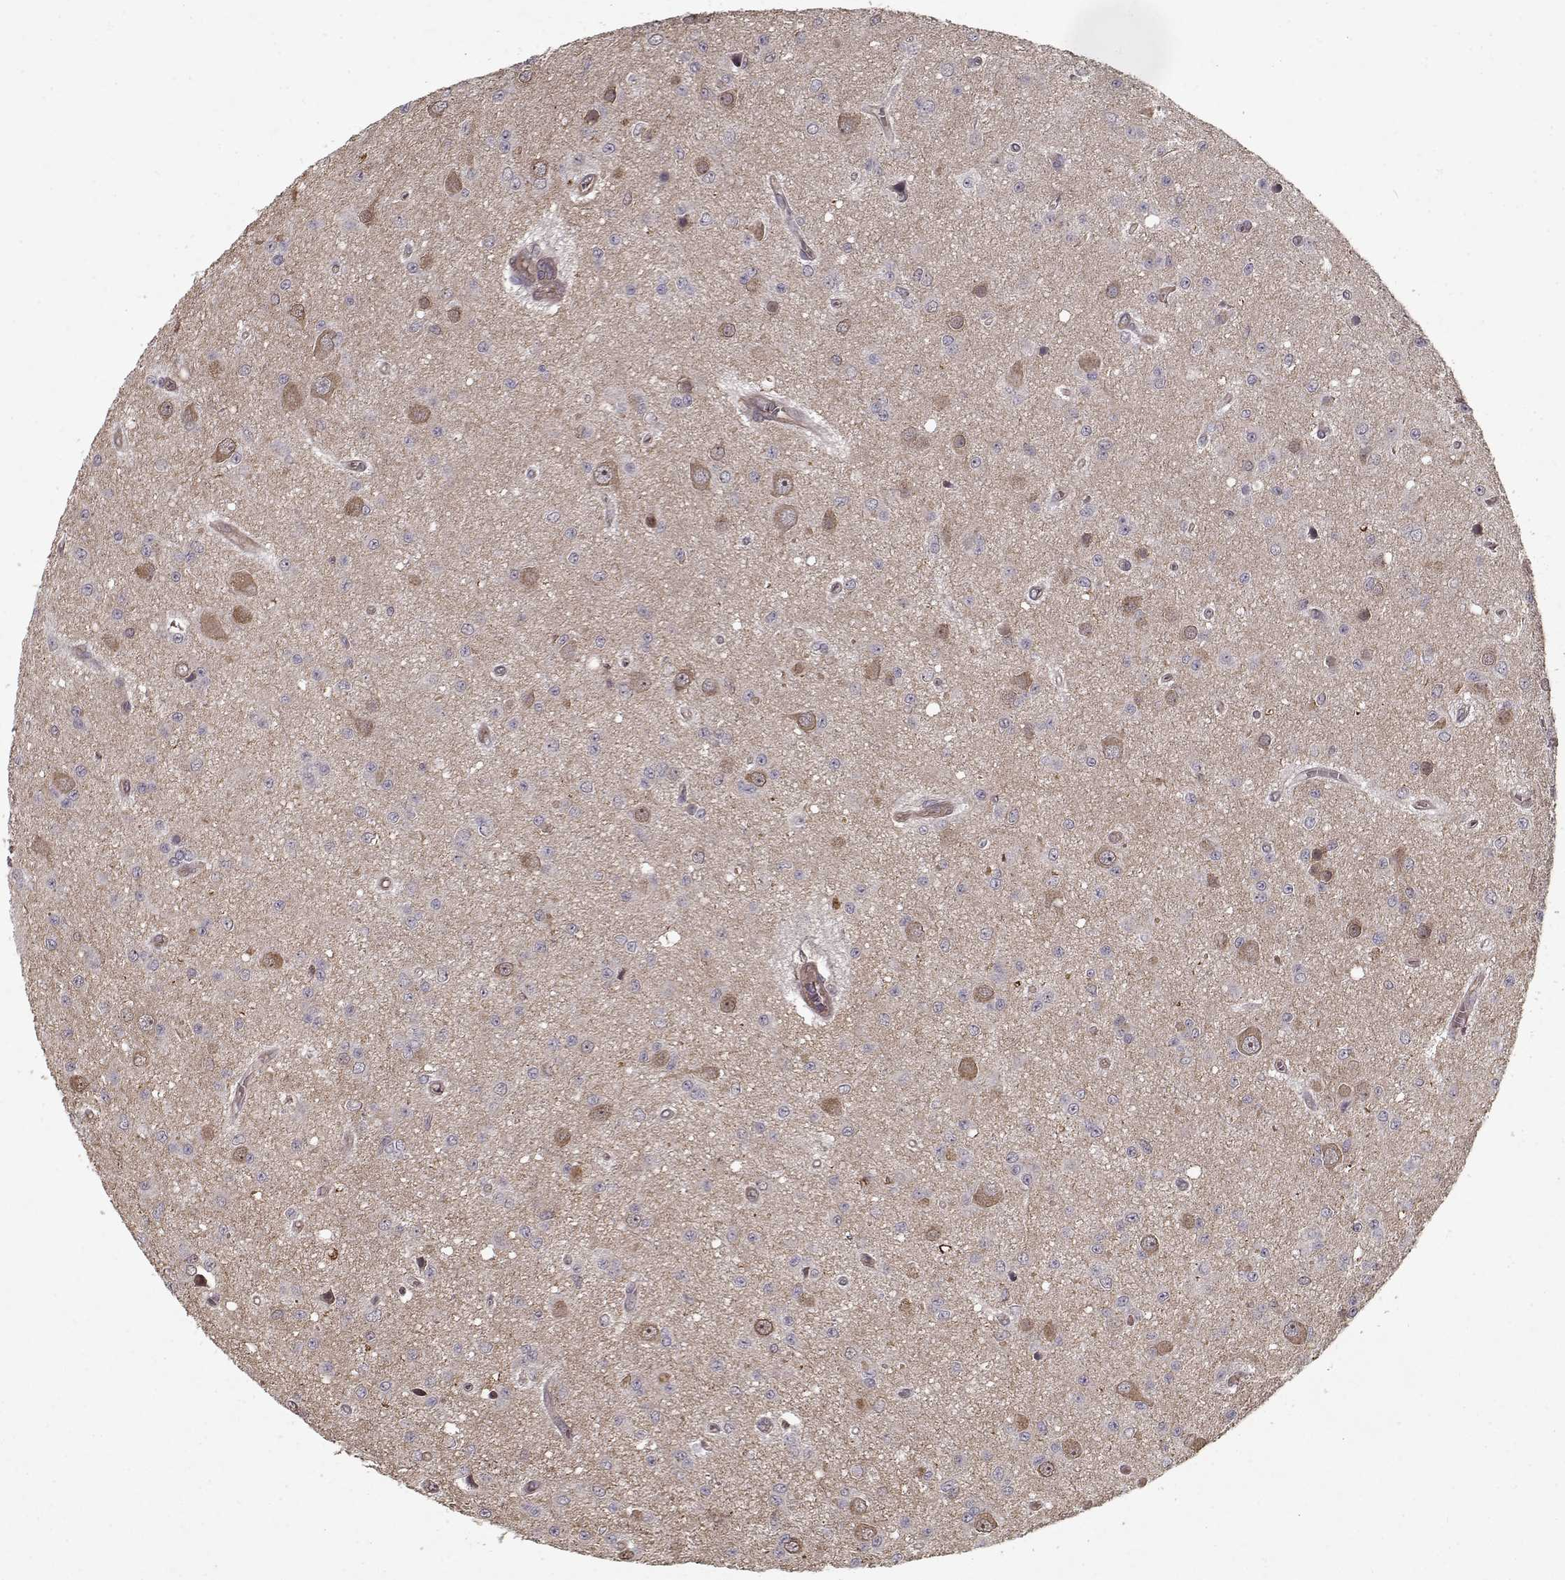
{"staining": {"intensity": "negative", "quantity": "none", "location": "none"}, "tissue": "glioma", "cell_type": "Tumor cells", "image_type": "cancer", "snomed": [{"axis": "morphology", "description": "Glioma, malignant, Low grade"}, {"axis": "topography", "description": "Brain"}], "caption": "Tumor cells show no significant positivity in glioma. The staining is performed using DAB (3,3'-diaminobenzidine) brown chromogen with nuclei counter-stained in using hematoxylin.", "gene": "PPP1R12A", "patient": {"sex": "female", "age": 45}}